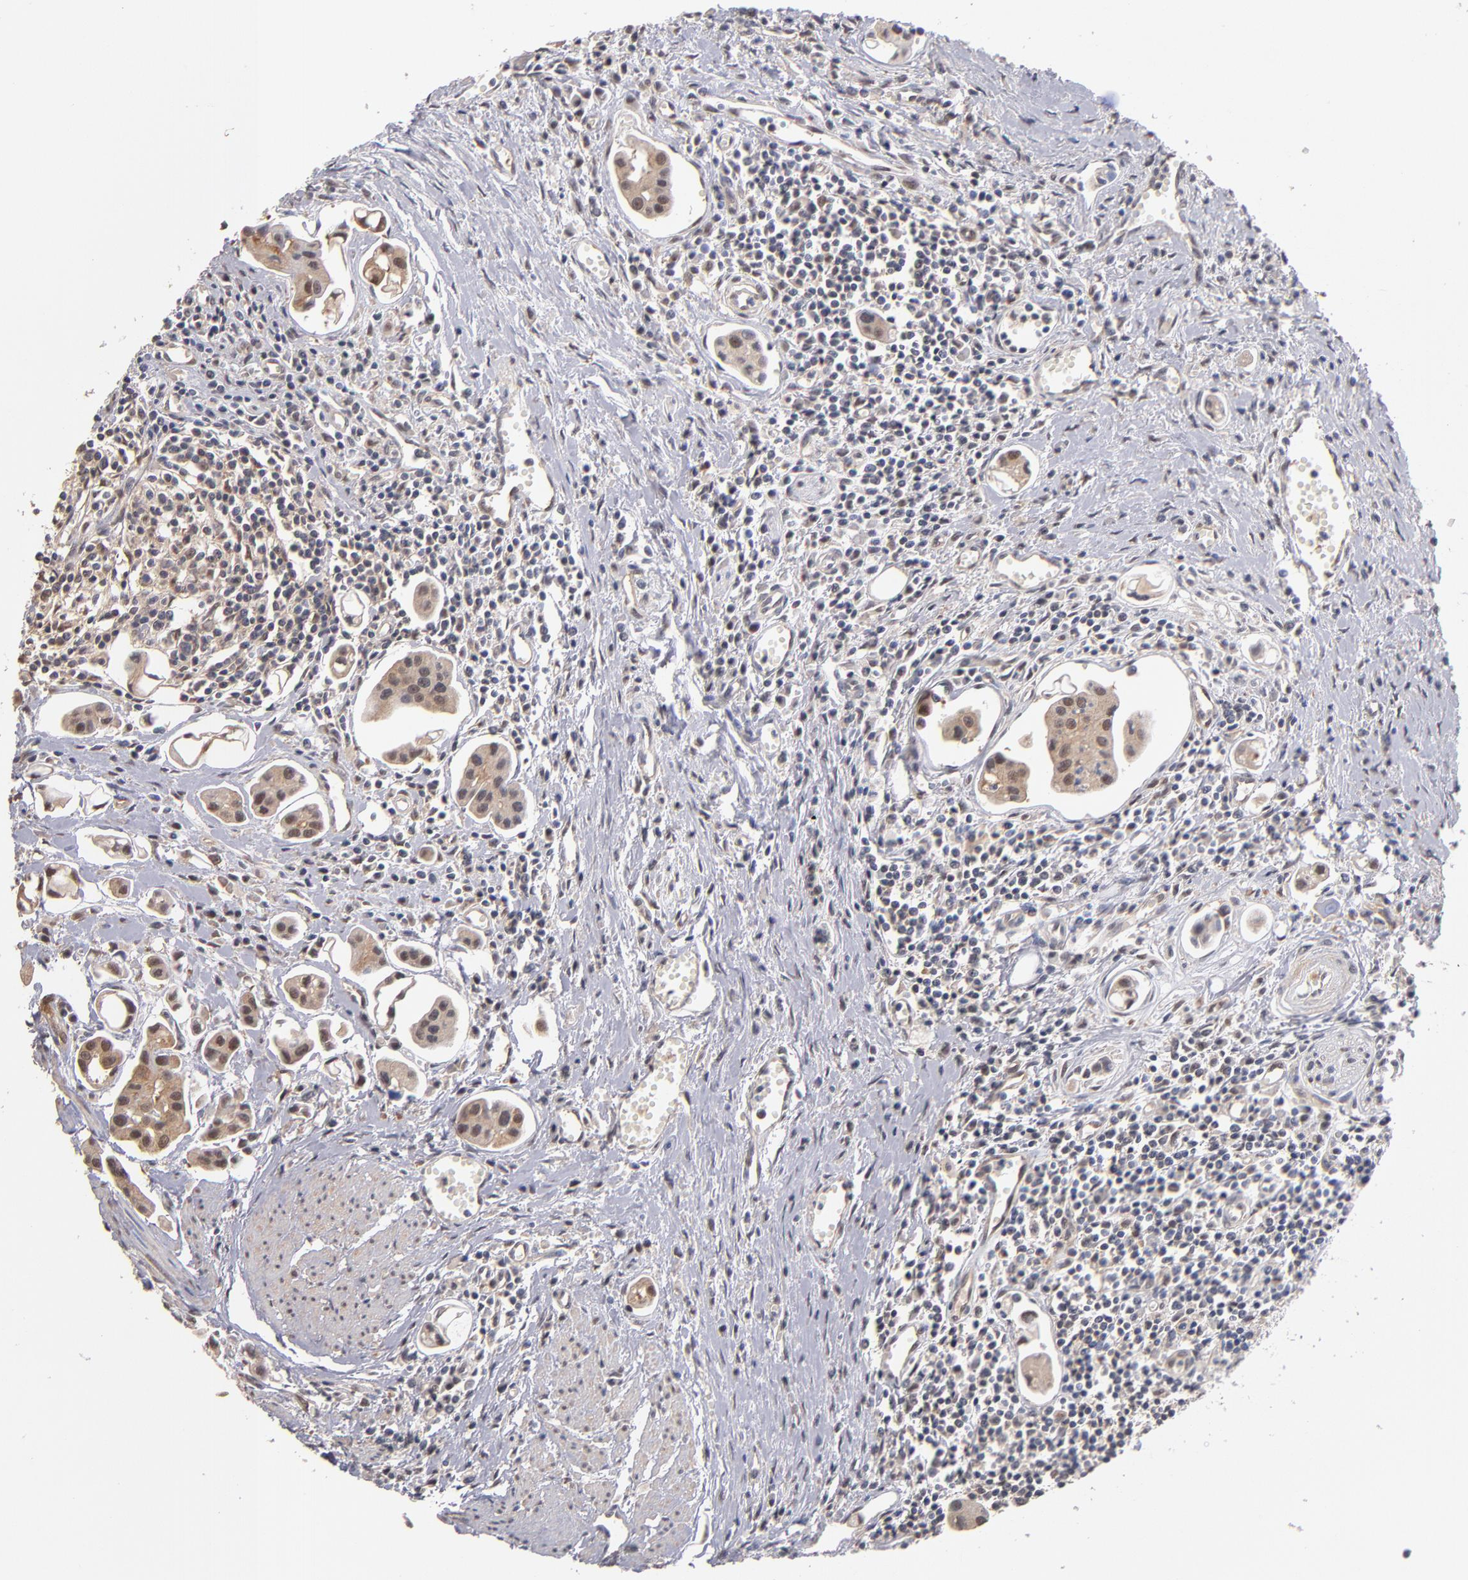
{"staining": {"intensity": "weak", "quantity": ">75%", "location": "cytoplasmic/membranous,nuclear"}, "tissue": "urothelial cancer", "cell_type": "Tumor cells", "image_type": "cancer", "snomed": [{"axis": "morphology", "description": "Urothelial carcinoma, High grade"}, {"axis": "topography", "description": "Urinary bladder"}], "caption": "Immunohistochemistry (IHC) photomicrograph of neoplastic tissue: urothelial carcinoma (high-grade) stained using immunohistochemistry exhibits low levels of weak protein expression localized specifically in the cytoplasmic/membranous and nuclear of tumor cells, appearing as a cytoplasmic/membranous and nuclear brown color.", "gene": "PSMD10", "patient": {"sex": "male", "age": 66}}